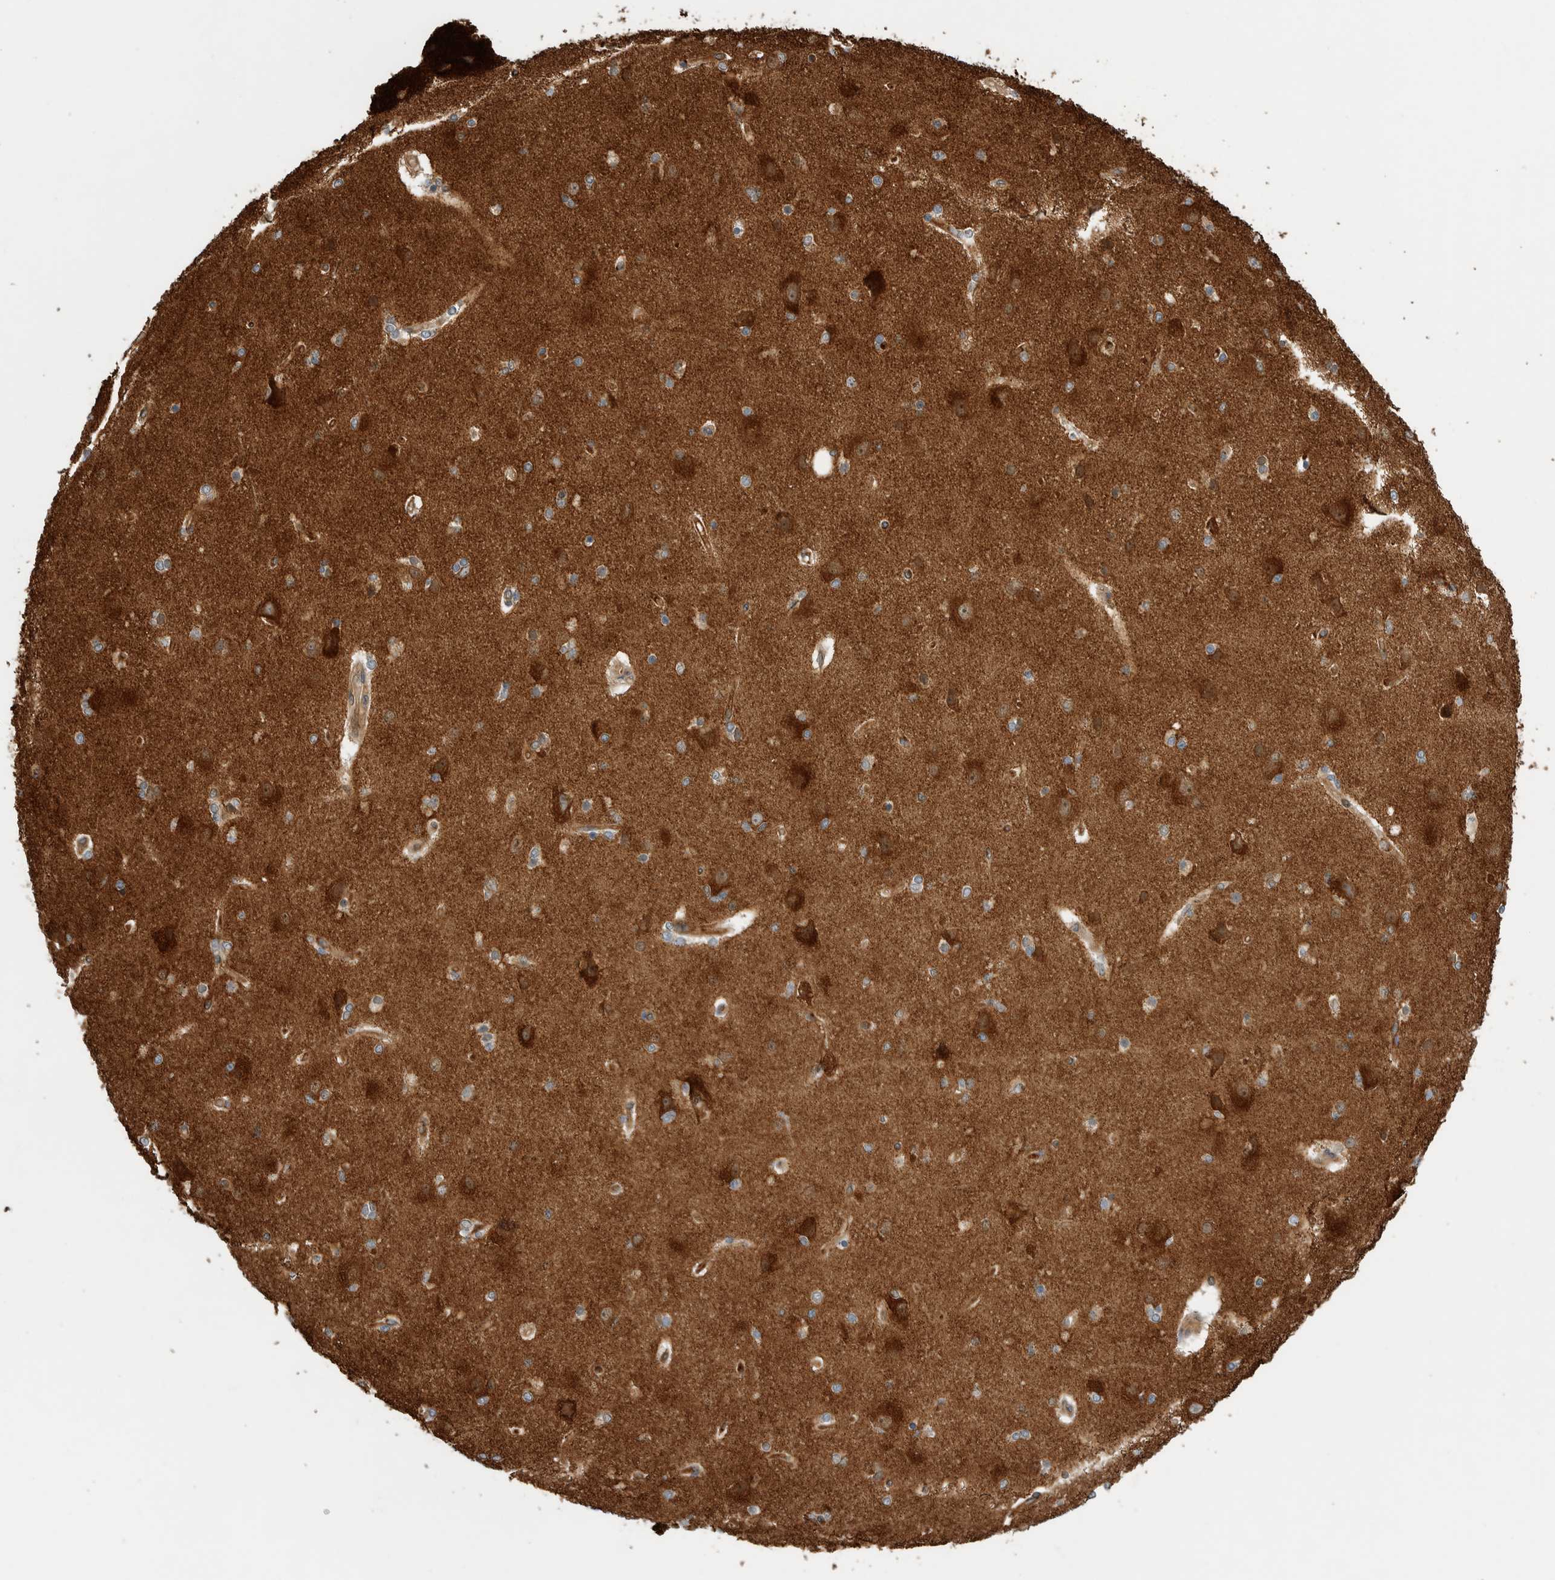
{"staining": {"intensity": "negative", "quantity": "none", "location": "none"}, "tissue": "cerebral cortex", "cell_type": "Endothelial cells", "image_type": "normal", "snomed": [{"axis": "morphology", "description": "Normal tissue, NOS"}, {"axis": "topography", "description": "Cerebral cortex"}], "caption": "Endothelial cells are negative for protein expression in unremarkable human cerebral cortex. (DAB IHC, high magnification).", "gene": "VPS53", "patient": {"sex": "female", "age": 54}}